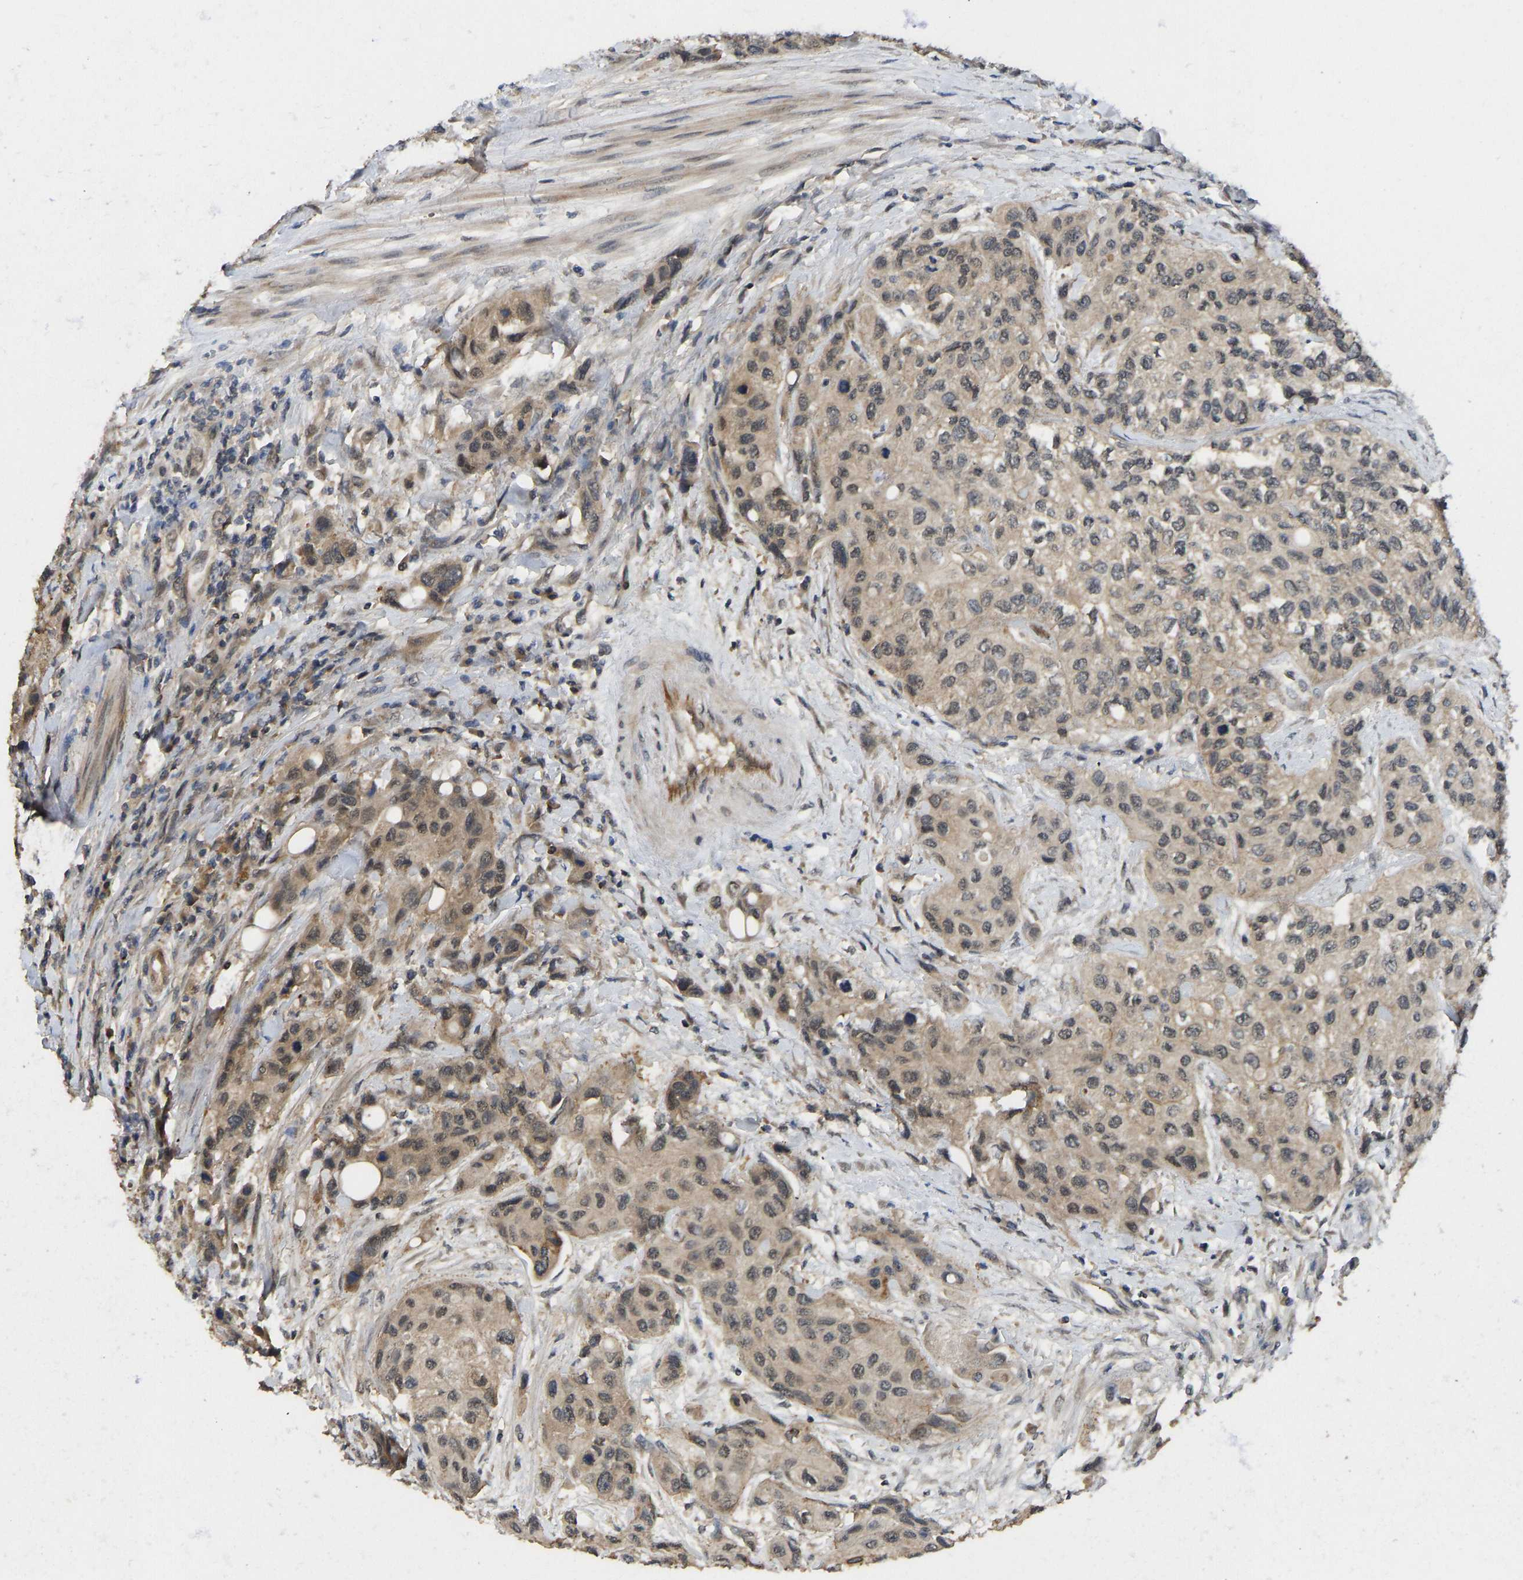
{"staining": {"intensity": "moderate", "quantity": ">75%", "location": "cytoplasmic/membranous"}, "tissue": "urothelial cancer", "cell_type": "Tumor cells", "image_type": "cancer", "snomed": [{"axis": "morphology", "description": "Urothelial carcinoma, High grade"}, {"axis": "topography", "description": "Urinary bladder"}], "caption": "Urothelial carcinoma (high-grade) stained with a protein marker demonstrates moderate staining in tumor cells.", "gene": "NDRG3", "patient": {"sex": "female", "age": 56}}